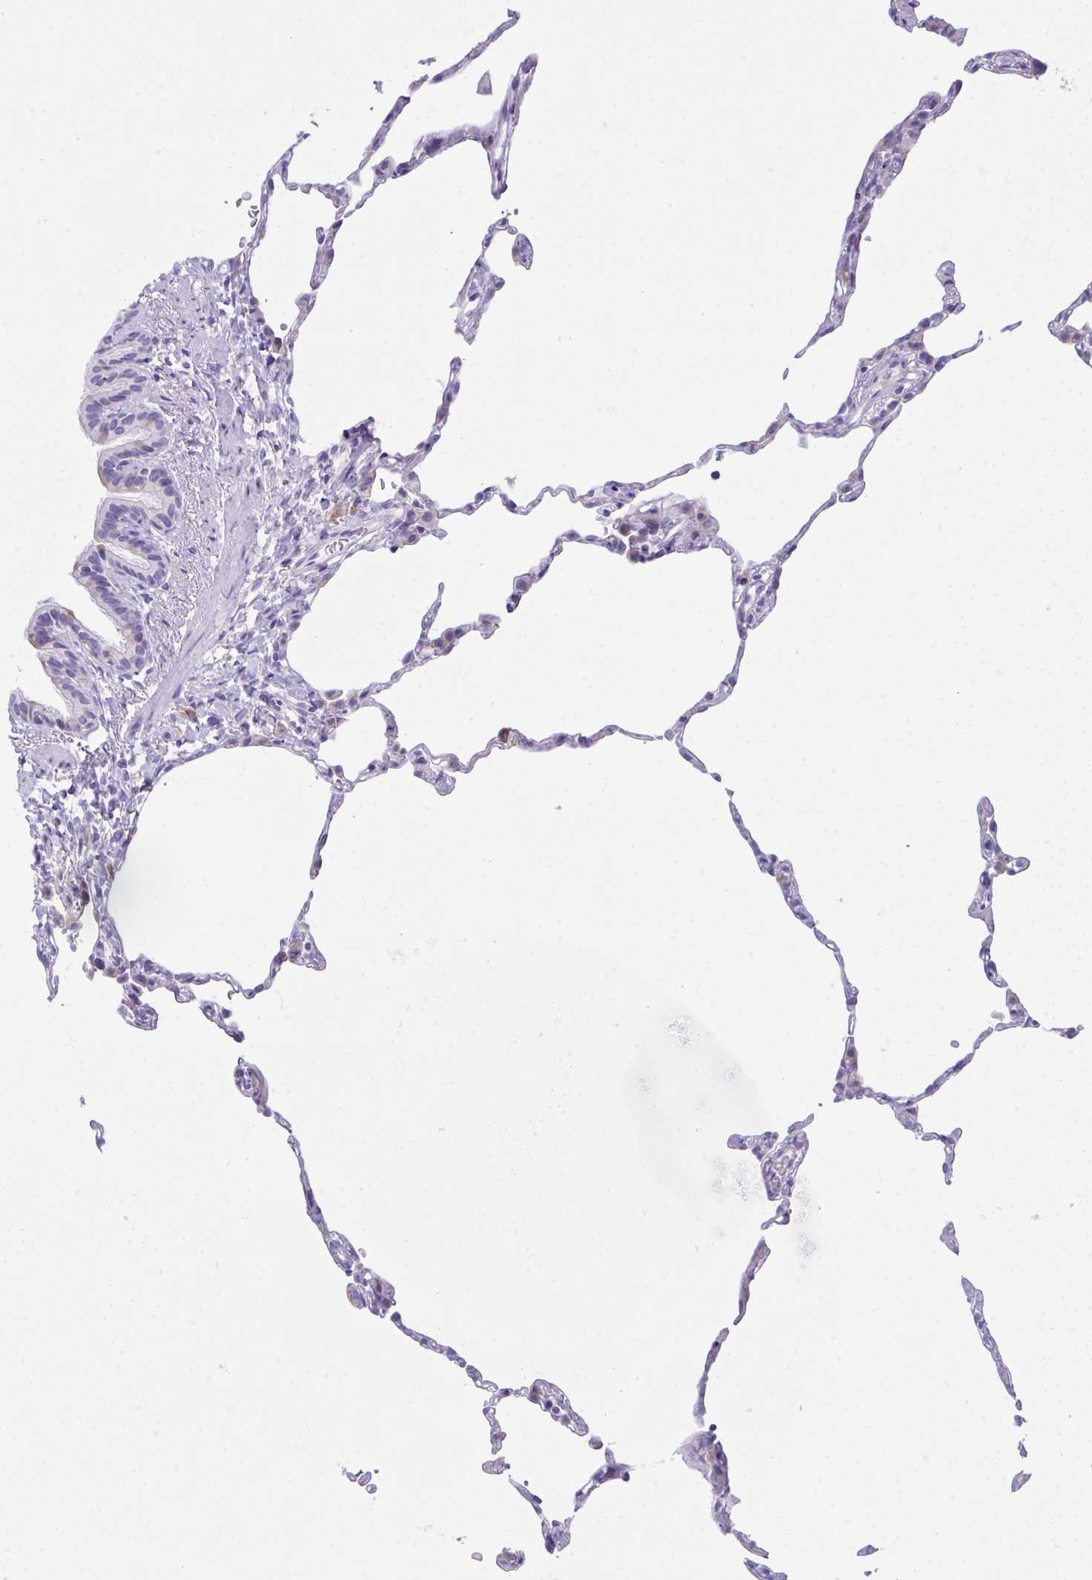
{"staining": {"intensity": "negative", "quantity": "none", "location": "none"}, "tissue": "lung", "cell_type": "Alveolar cells", "image_type": "normal", "snomed": [{"axis": "morphology", "description": "Normal tissue, NOS"}, {"axis": "topography", "description": "Lung"}], "caption": "This histopathology image is of unremarkable lung stained with IHC to label a protein in brown with the nuclei are counter-stained blue. There is no expression in alveolar cells.", "gene": "FASLG", "patient": {"sex": "female", "age": 57}}